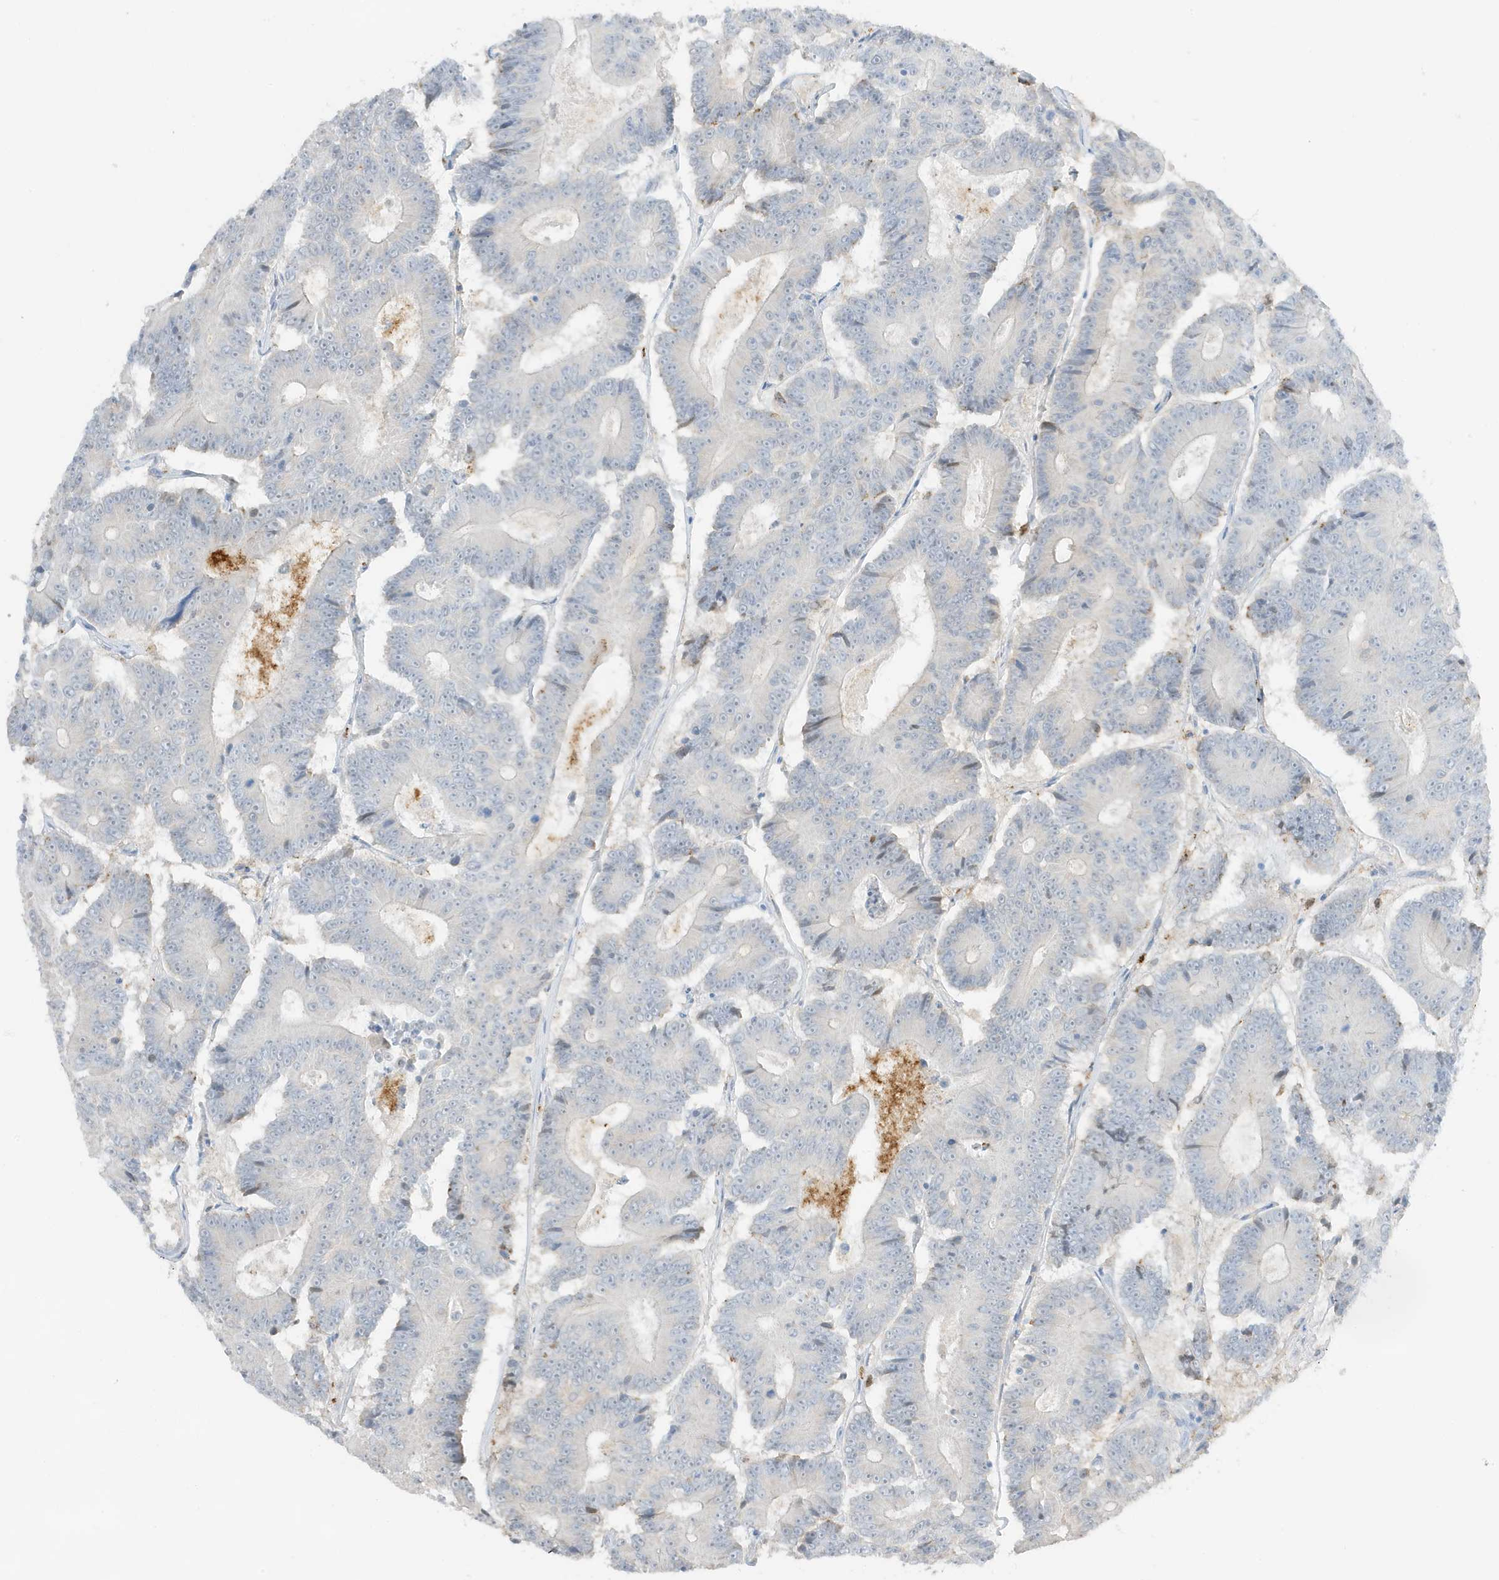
{"staining": {"intensity": "negative", "quantity": "none", "location": "none"}, "tissue": "colorectal cancer", "cell_type": "Tumor cells", "image_type": "cancer", "snomed": [{"axis": "morphology", "description": "Adenocarcinoma, NOS"}, {"axis": "topography", "description": "Colon"}], "caption": "There is no significant expression in tumor cells of colorectal cancer.", "gene": "GCA", "patient": {"sex": "male", "age": 83}}